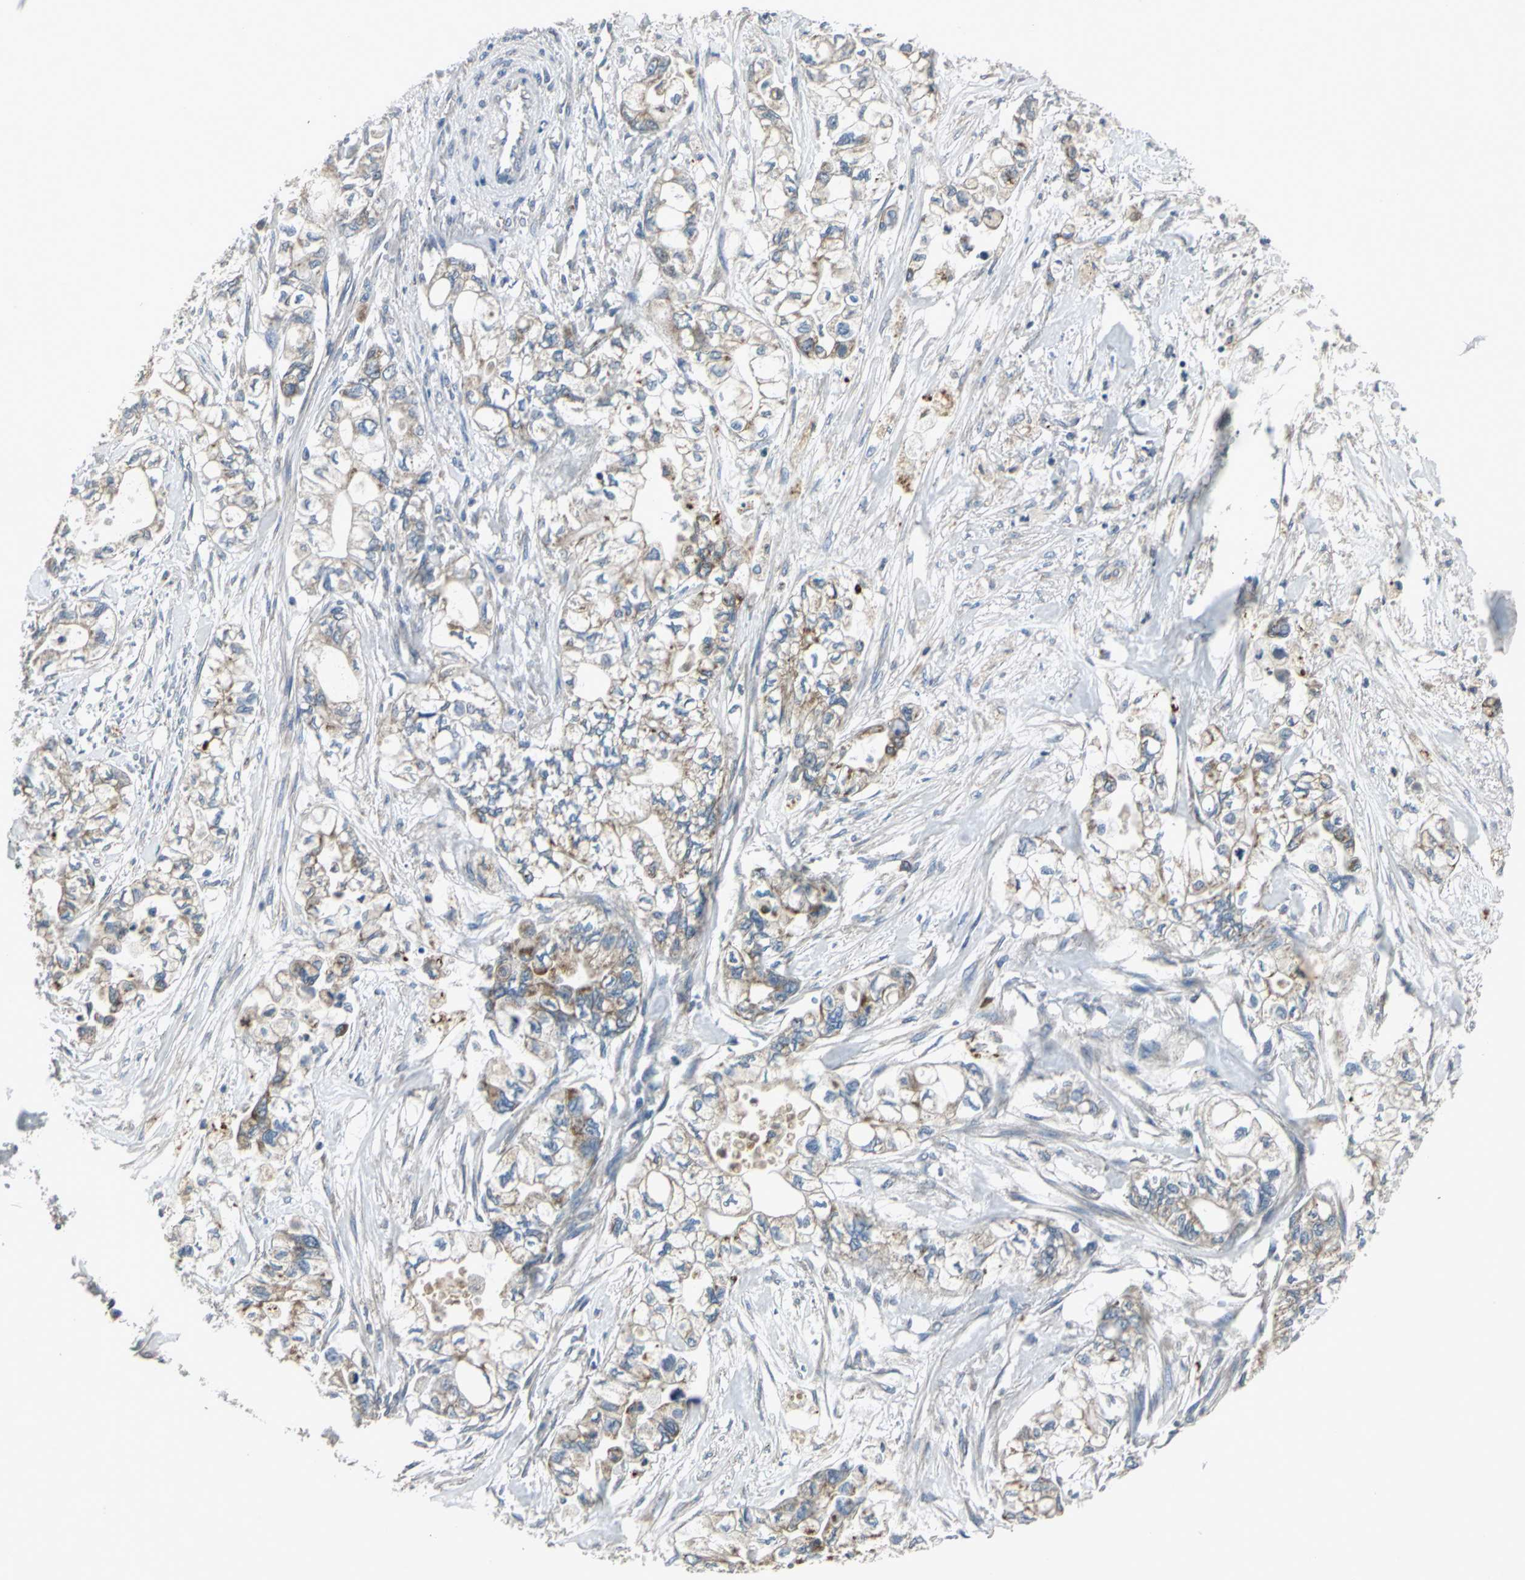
{"staining": {"intensity": "weak", "quantity": "25%-75%", "location": "cytoplasmic/membranous"}, "tissue": "pancreatic cancer", "cell_type": "Tumor cells", "image_type": "cancer", "snomed": [{"axis": "morphology", "description": "Adenocarcinoma, NOS"}, {"axis": "topography", "description": "Pancreas"}], "caption": "Protein positivity by immunohistochemistry displays weak cytoplasmic/membranous positivity in approximately 25%-75% of tumor cells in pancreatic cancer. Immunohistochemistry stains the protein in brown and the nuclei are stained blue.", "gene": "SLC2A13", "patient": {"sex": "male", "age": 79}}